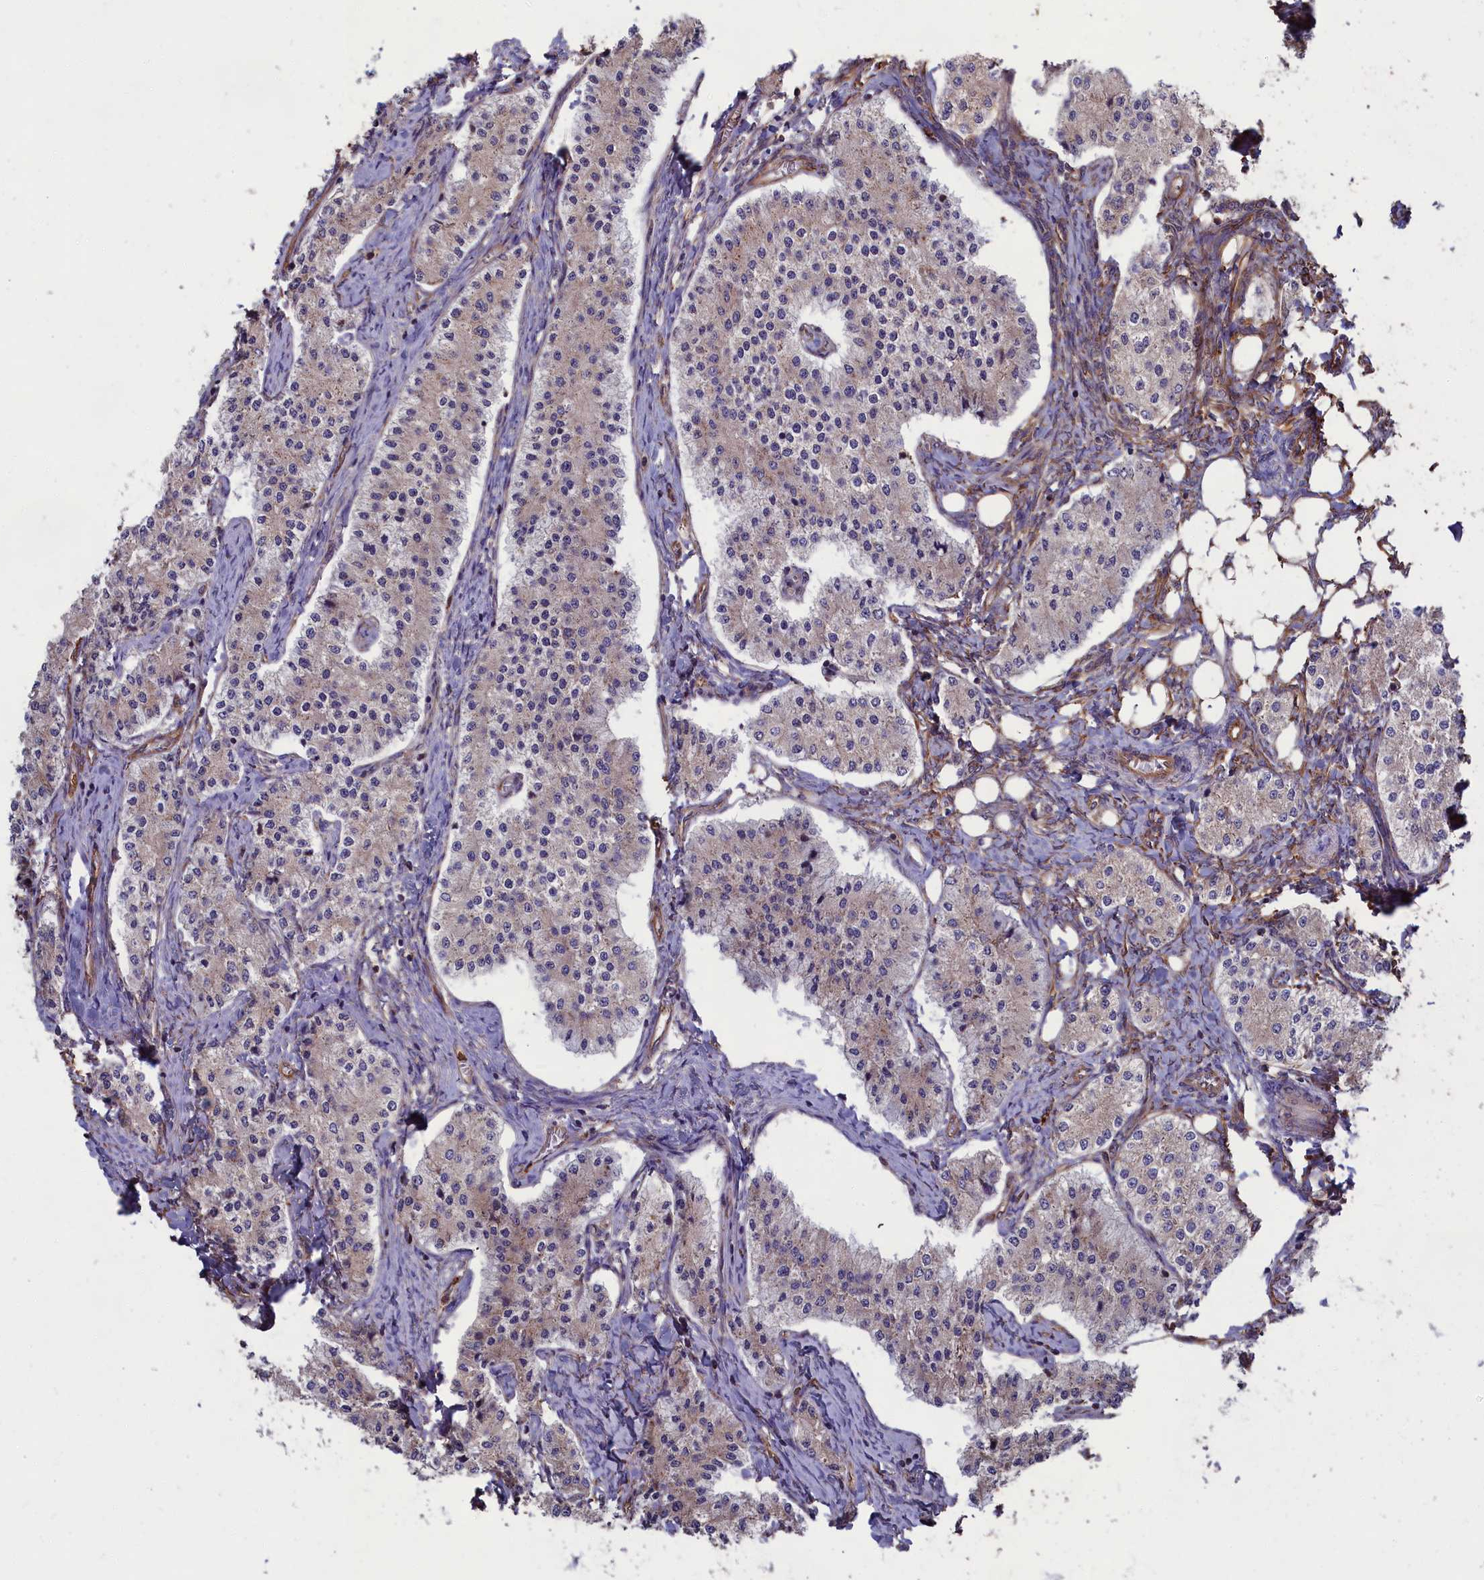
{"staining": {"intensity": "weak", "quantity": "<25%", "location": "cytoplasmic/membranous"}, "tissue": "carcinoid", "cell_type": "Tumor cells", "image_type": "cancer", "snomed": [{"axis": "morphology", "description": "Carcinoid, malignant, NOS"}, {"axis": "topography", "description": "Colon"}], "caption": "Immunohistochemistry micrograph of neoplastic tissue: carcinoid stained with DAB exhibits no significant protein staining in tumor cells. (Immunohistochemistry (ihc), brightfield microscopy, high magnification).", "gene": "CCDC124", "patient": {"sex": "female", "age": 52}}